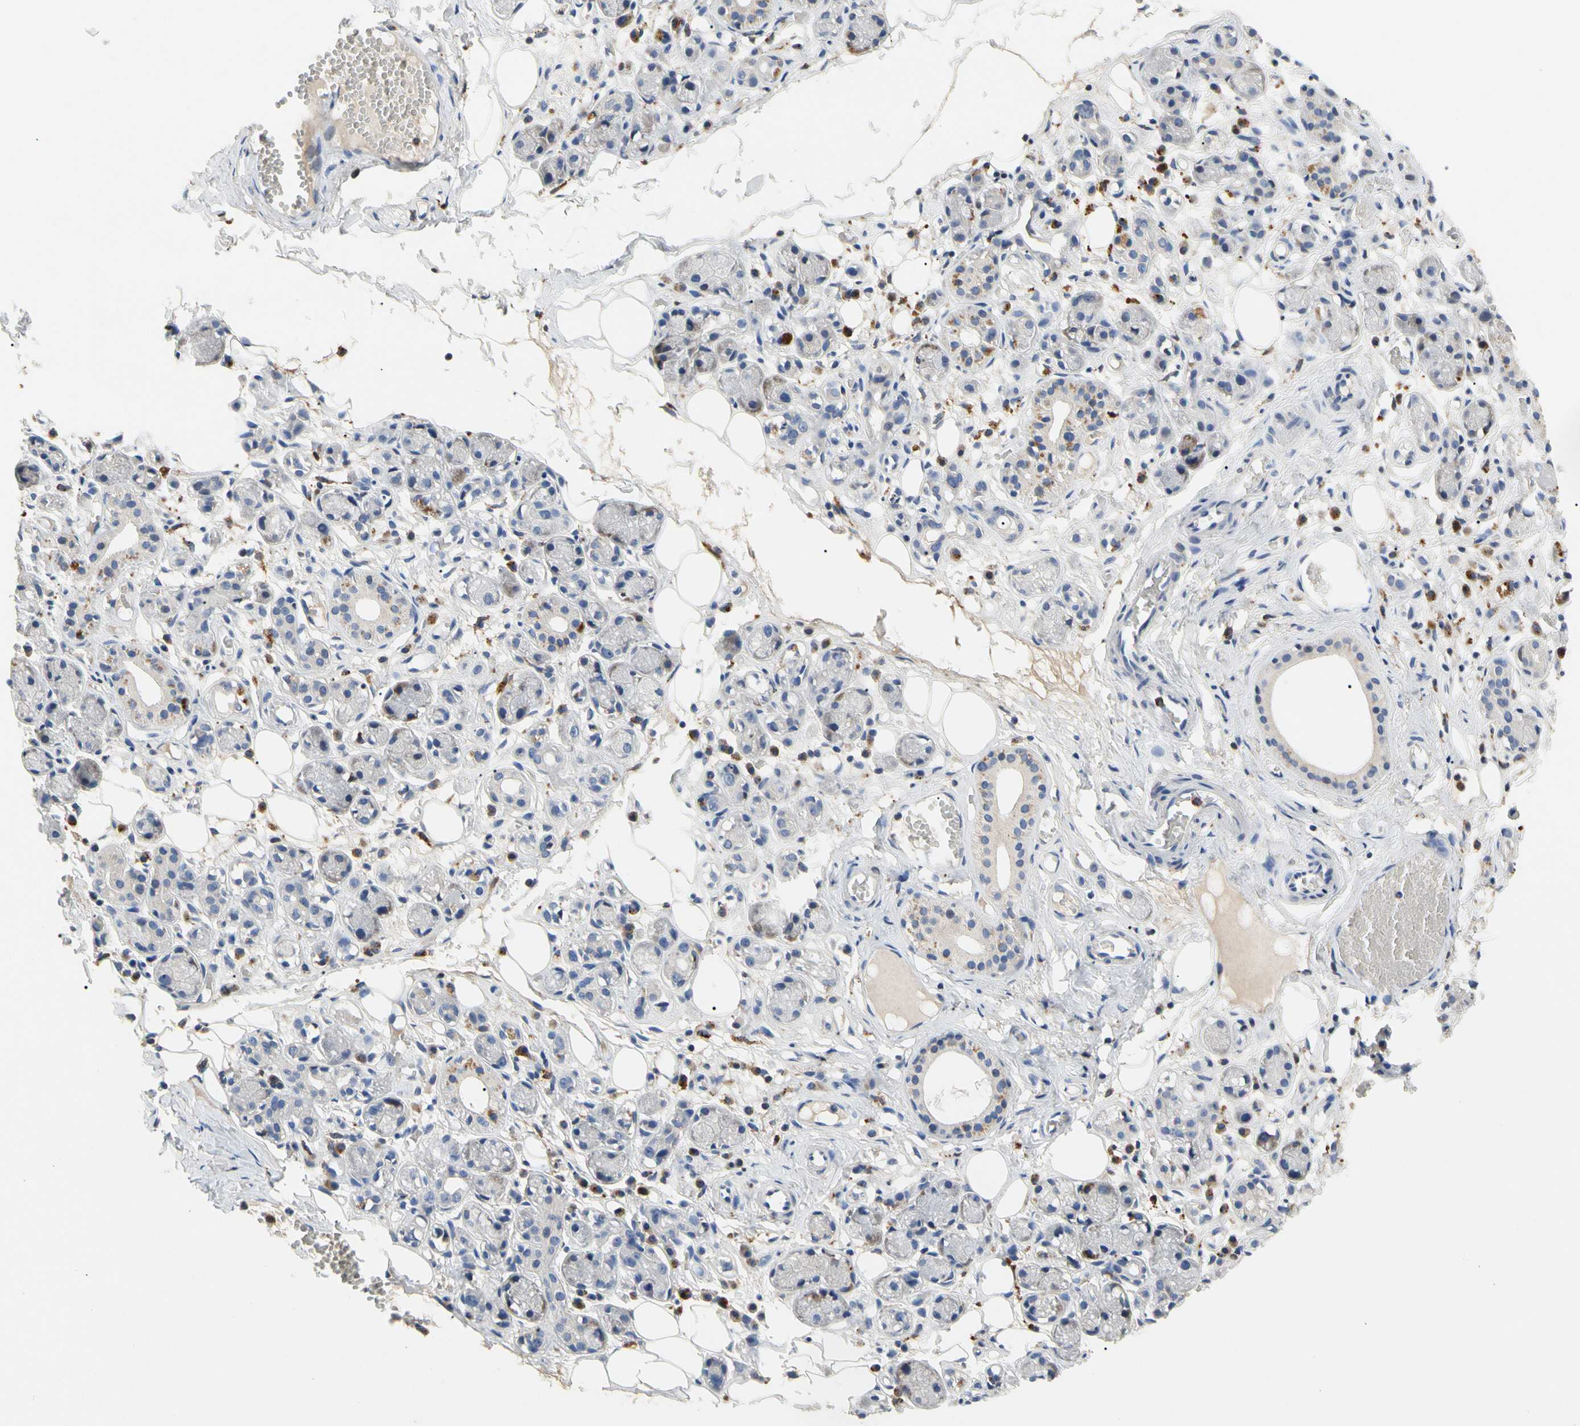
{"staining": {"intensity": "negative", "quantity": "none", "location": "none"}, "tissue": "adipose tissue", "cell_type": "Adipocytes", "image_type": "normal", "snomed": [{"axis": "morphology", "description": "Normal tissue, NOS"}, {"axis": "morphology", "description": "Inflammation, NOS"}, {"axis": "topography", "description": "Vascular tissue"}, {"axis": "topography", "description": "Salivary gland"}], "caption": "This is an immunohistochemistry photomicrograph of benign adipose tissue. There is no positivity in adipocytes.", "gene": "ADA2", "patient": {"sex": "female", "age": 75}}